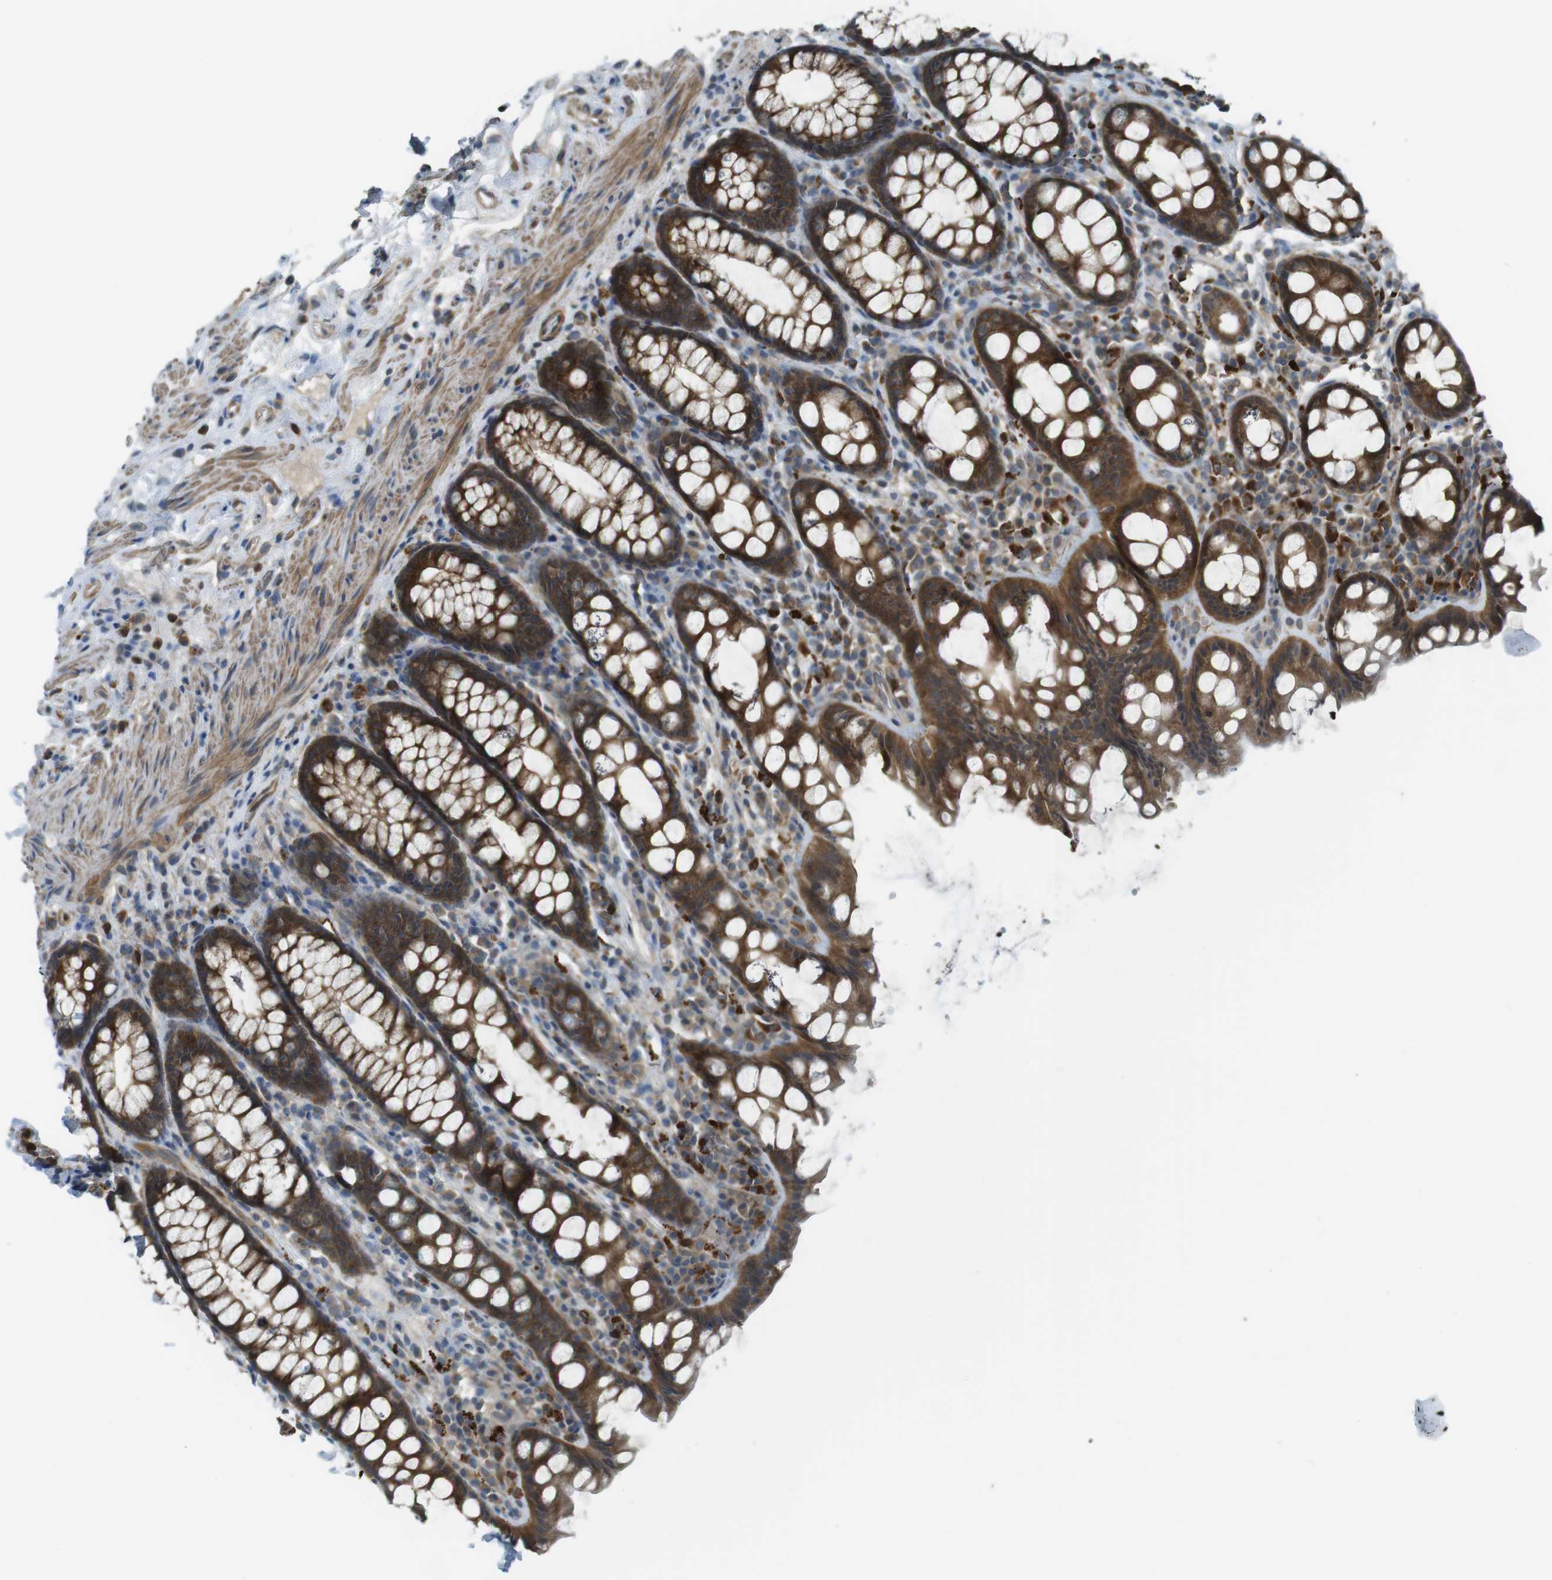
{"staining": {"intensity": "moderate", "quantity": ">75%", "location": "cytoplasmic/membranous"}, "tissue": "rectum", "cell_type": "Glandular cells", "image_type": "normal", "snomed": [{"axis": "morphology", "description": "Normal tissue, NOS"}, {"axis": "topography", "description": "Rectum"}], "caption": "DAB (3,3'-diaminobenzidine) immunohistochemical staining of unremarkable rectum shows moderate cytoplasmic/membranous protein expression in approximately >75% of glandular cells.", "gene": "LRRC3B", "patient": {"sex": "male", "age": 92}}